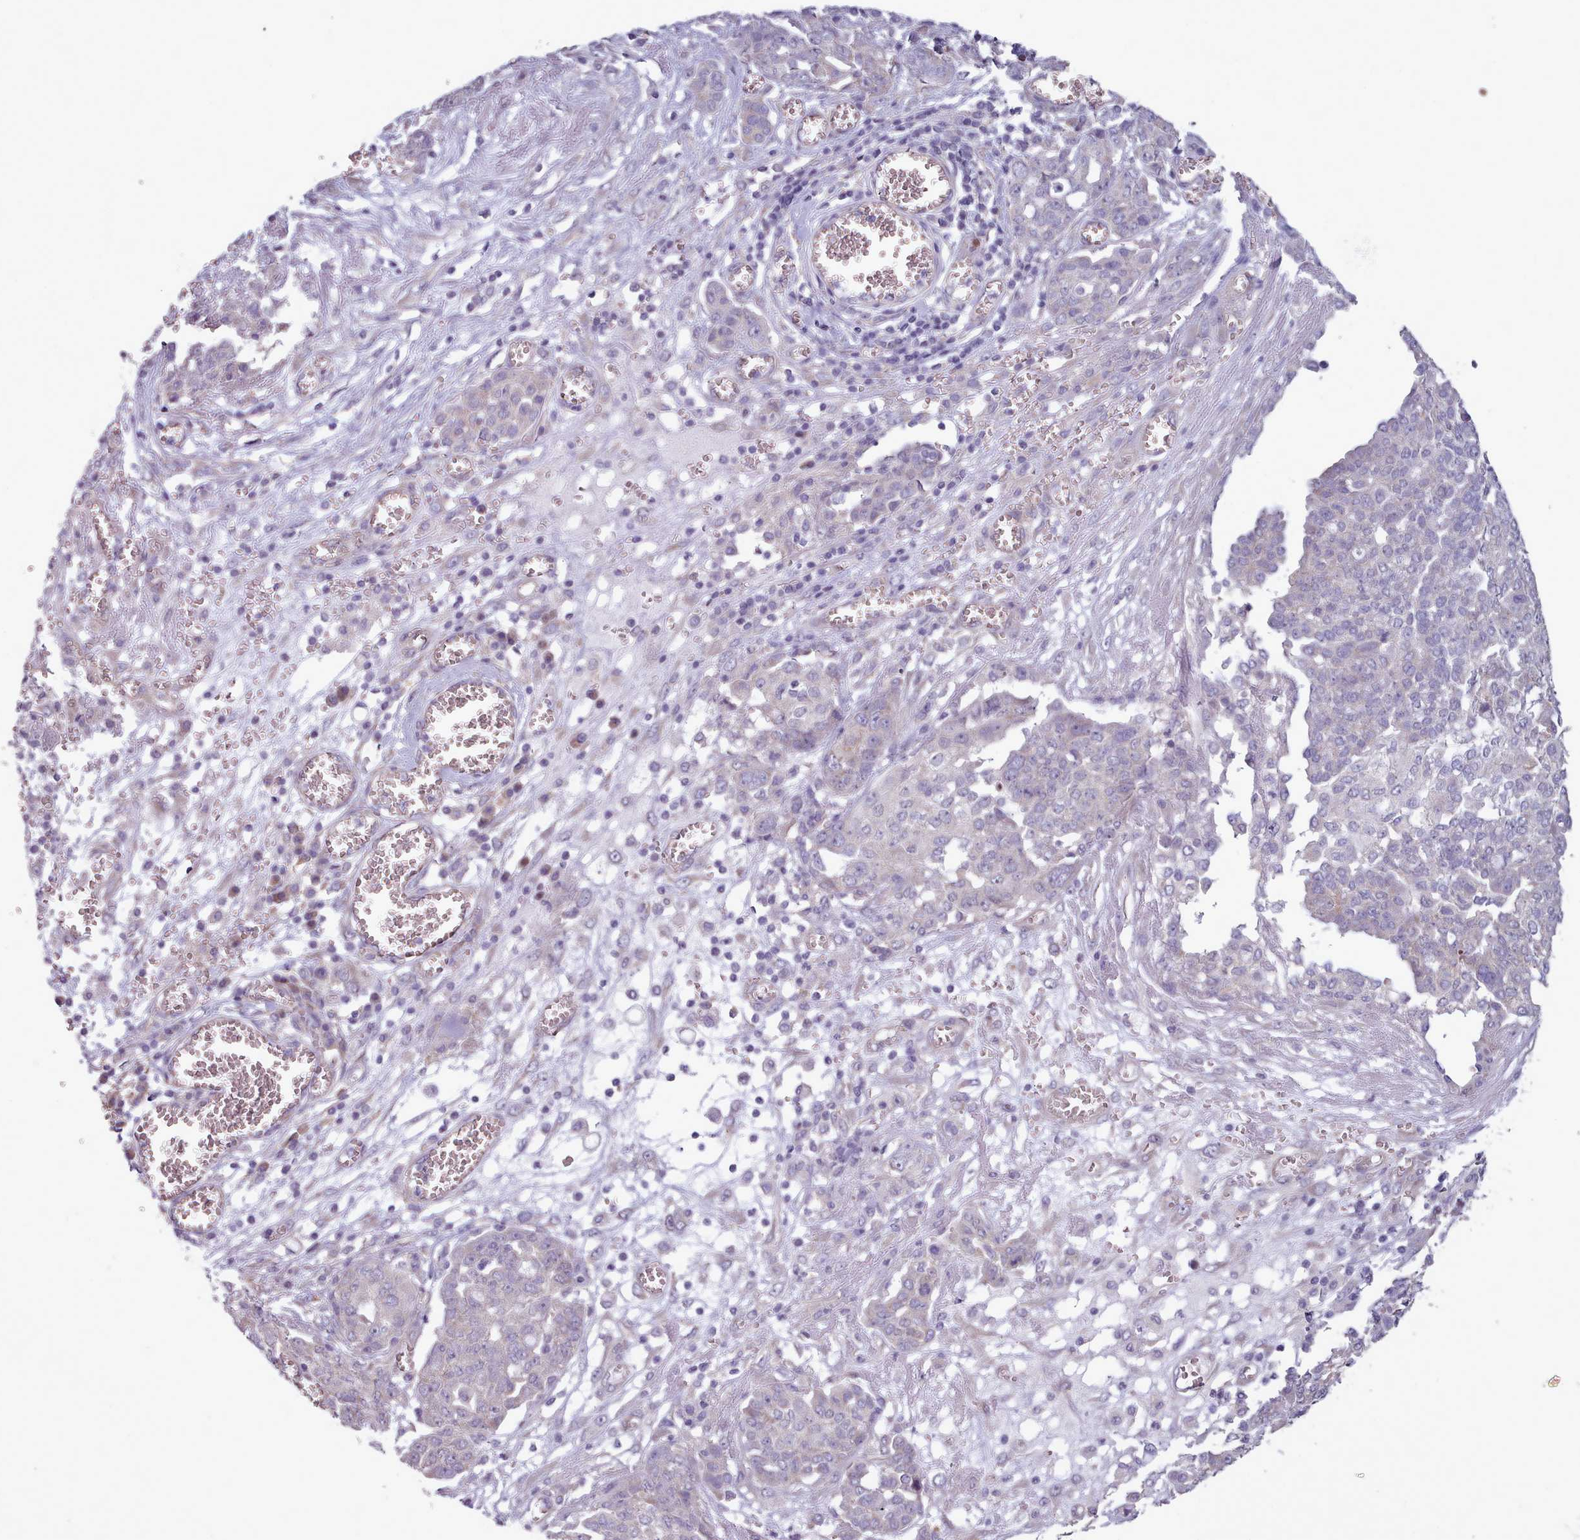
{"staining": {"intensity": "negative", "quantity": "none", "location": "none"}, "tissue": "ovarian cancer", "cell_type": "Tumor cells", "image_type": "cancer", "snomed": [{"axis": "morphology", "description": "Cystadenocarcinoma, serous, NOS"}, {"axis": "topography", "description": "Soft tissue"}, {"axis": "topography", "description": "Ovary"}], "caption": "This is an immunohistochemistry image of human ovarian cancer (serous cystadenocarcinoma). There is no staining in tumor cells.", "gene": "DPF1", "patient": {"sex": "female", "age": 57}}